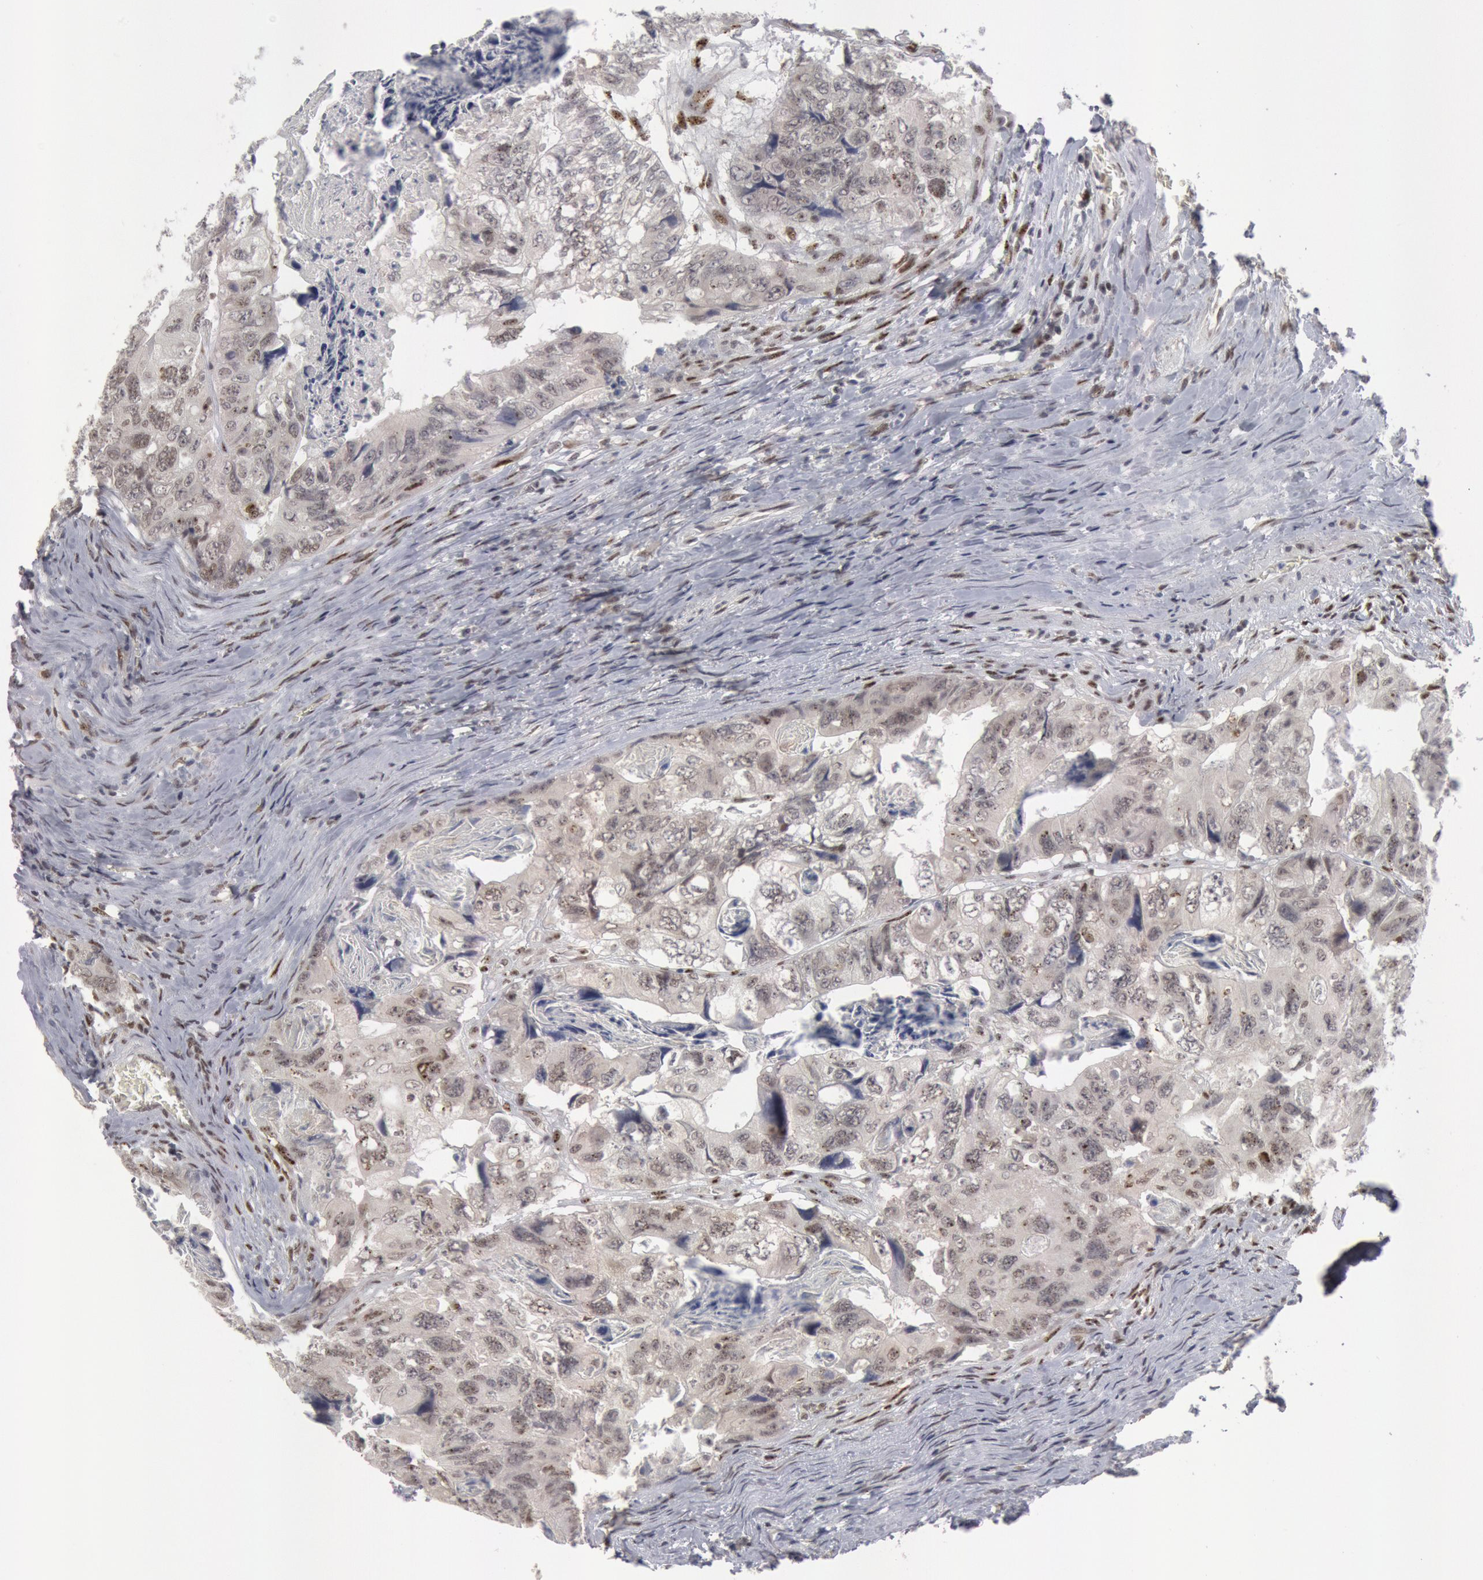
{"staining": {"intensity": "weak", "quantity": "<25%", "location": "nuclear"}, "tissue": "colorectal cancer", "cell_type": "Tumor cells", "image_type": "cancer", "snomed": [{"axis": "morphology", "description": "Adenocarcinoma, NOS"}, {"axis": "topography", "description": "Rectum"}], "caption": "Immunohistochemistry (IHC) image of neoplastic tissue: colorectal cancer (adenocarcinoma) stained with DAB (3,3'-diaminobenzidine) shows no significant protein positivity in tumor cells.", "gene": "FOXO1", "patient": {"sex": "female", "age": 82}}